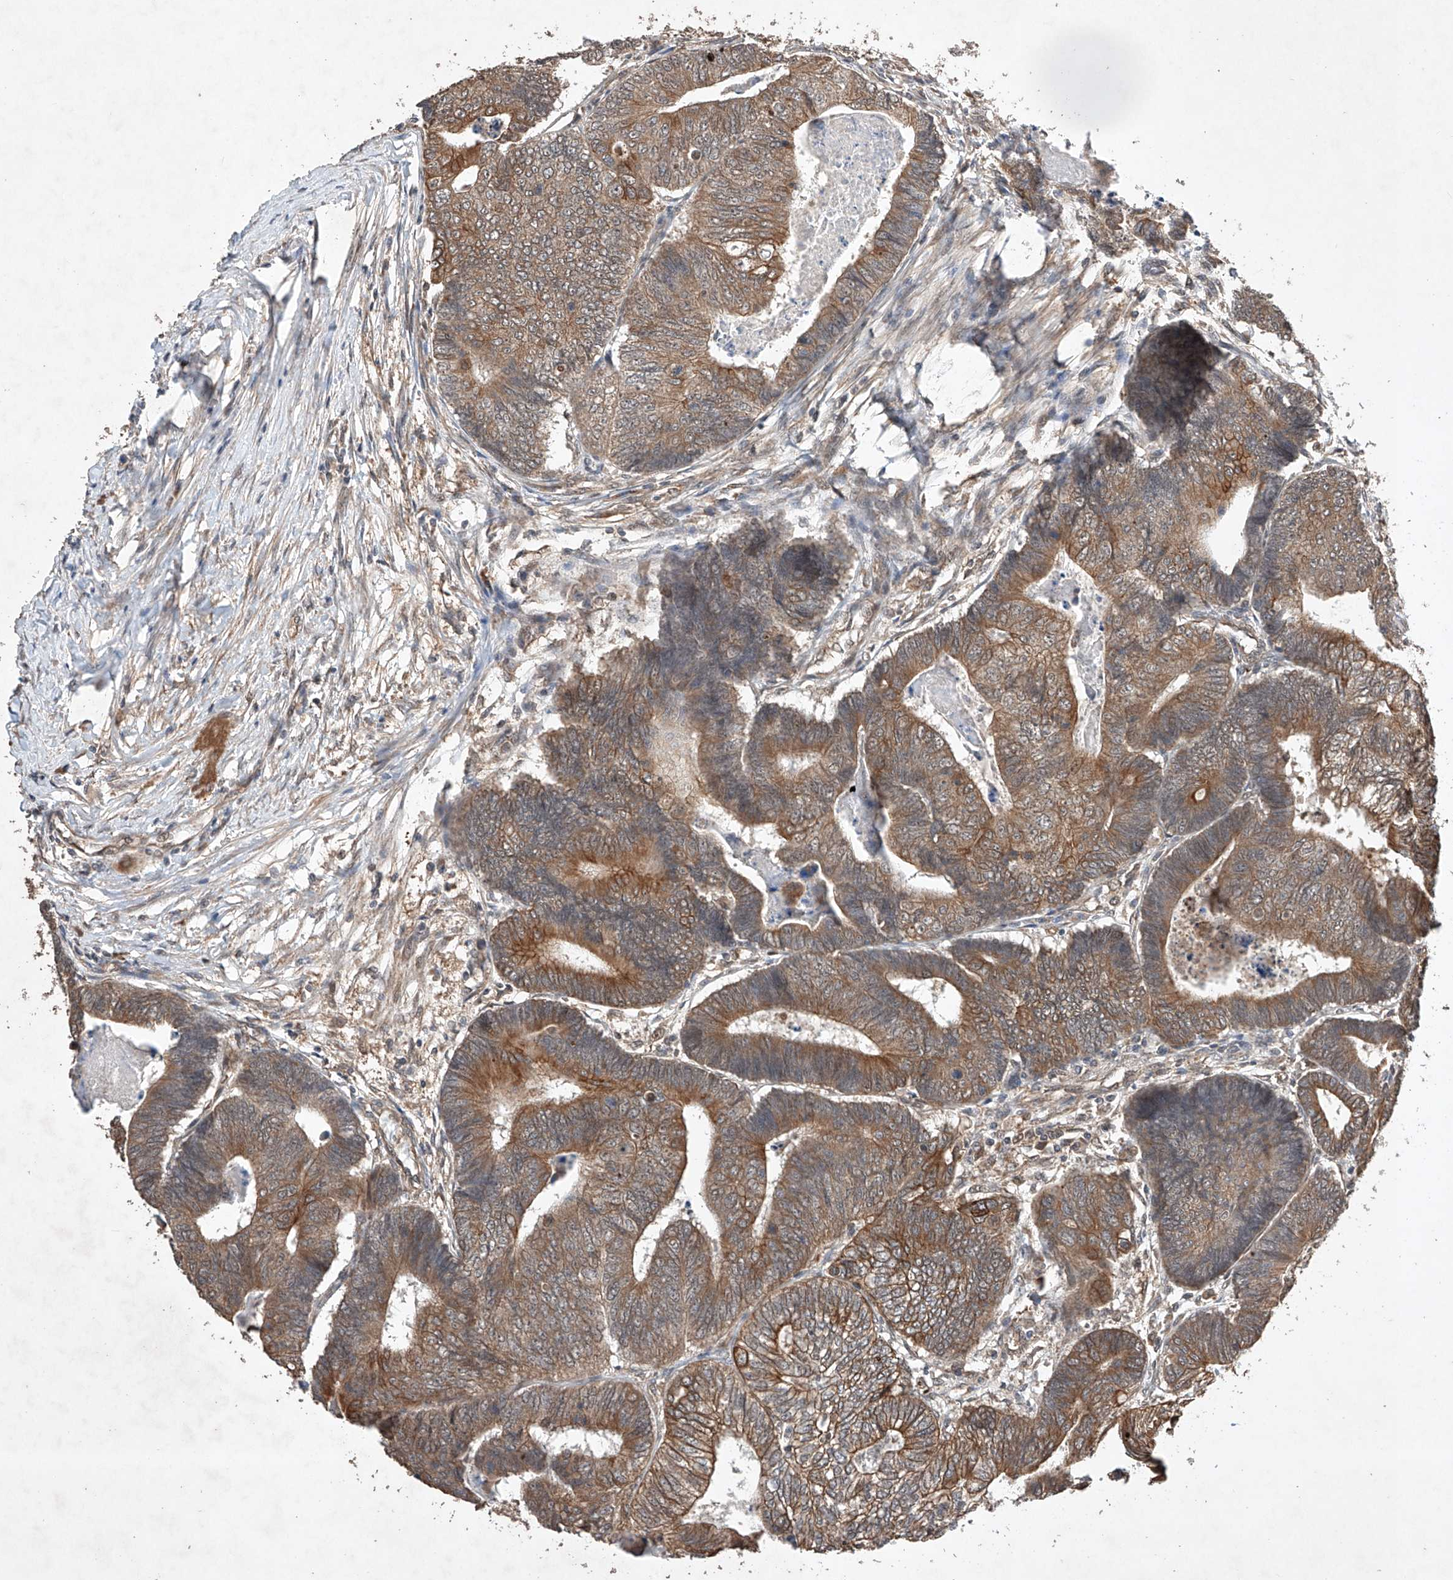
{"staining": {"intensity": "moderate", "quantity": ">75%", "location": "cytoplasmic/membranous"}, "tissue": "colorectal cancer", "cell_type": "Tumor cells", "image_type": "cancer", "snomed": [{"axis": "morphology", "description": "Adenocarcinoma, NOS"}, {"axis": "topography", "description": "Colon"}], "caption": "High-power microscopy captured an immunohistochemistry (IHC) histopathology image of colorectal cancer, revealing moderate cytoplasmic/membranous staining in about >75% of tumor cells. The staining is performed using DAB (3,3'-diaminobenzidine) brown chromogen to label protein expression. The nuclei are counter-stained blue using hematoxylin.", "gene": "LURAP1", "patient": {"sex": "female", "age": 67}}